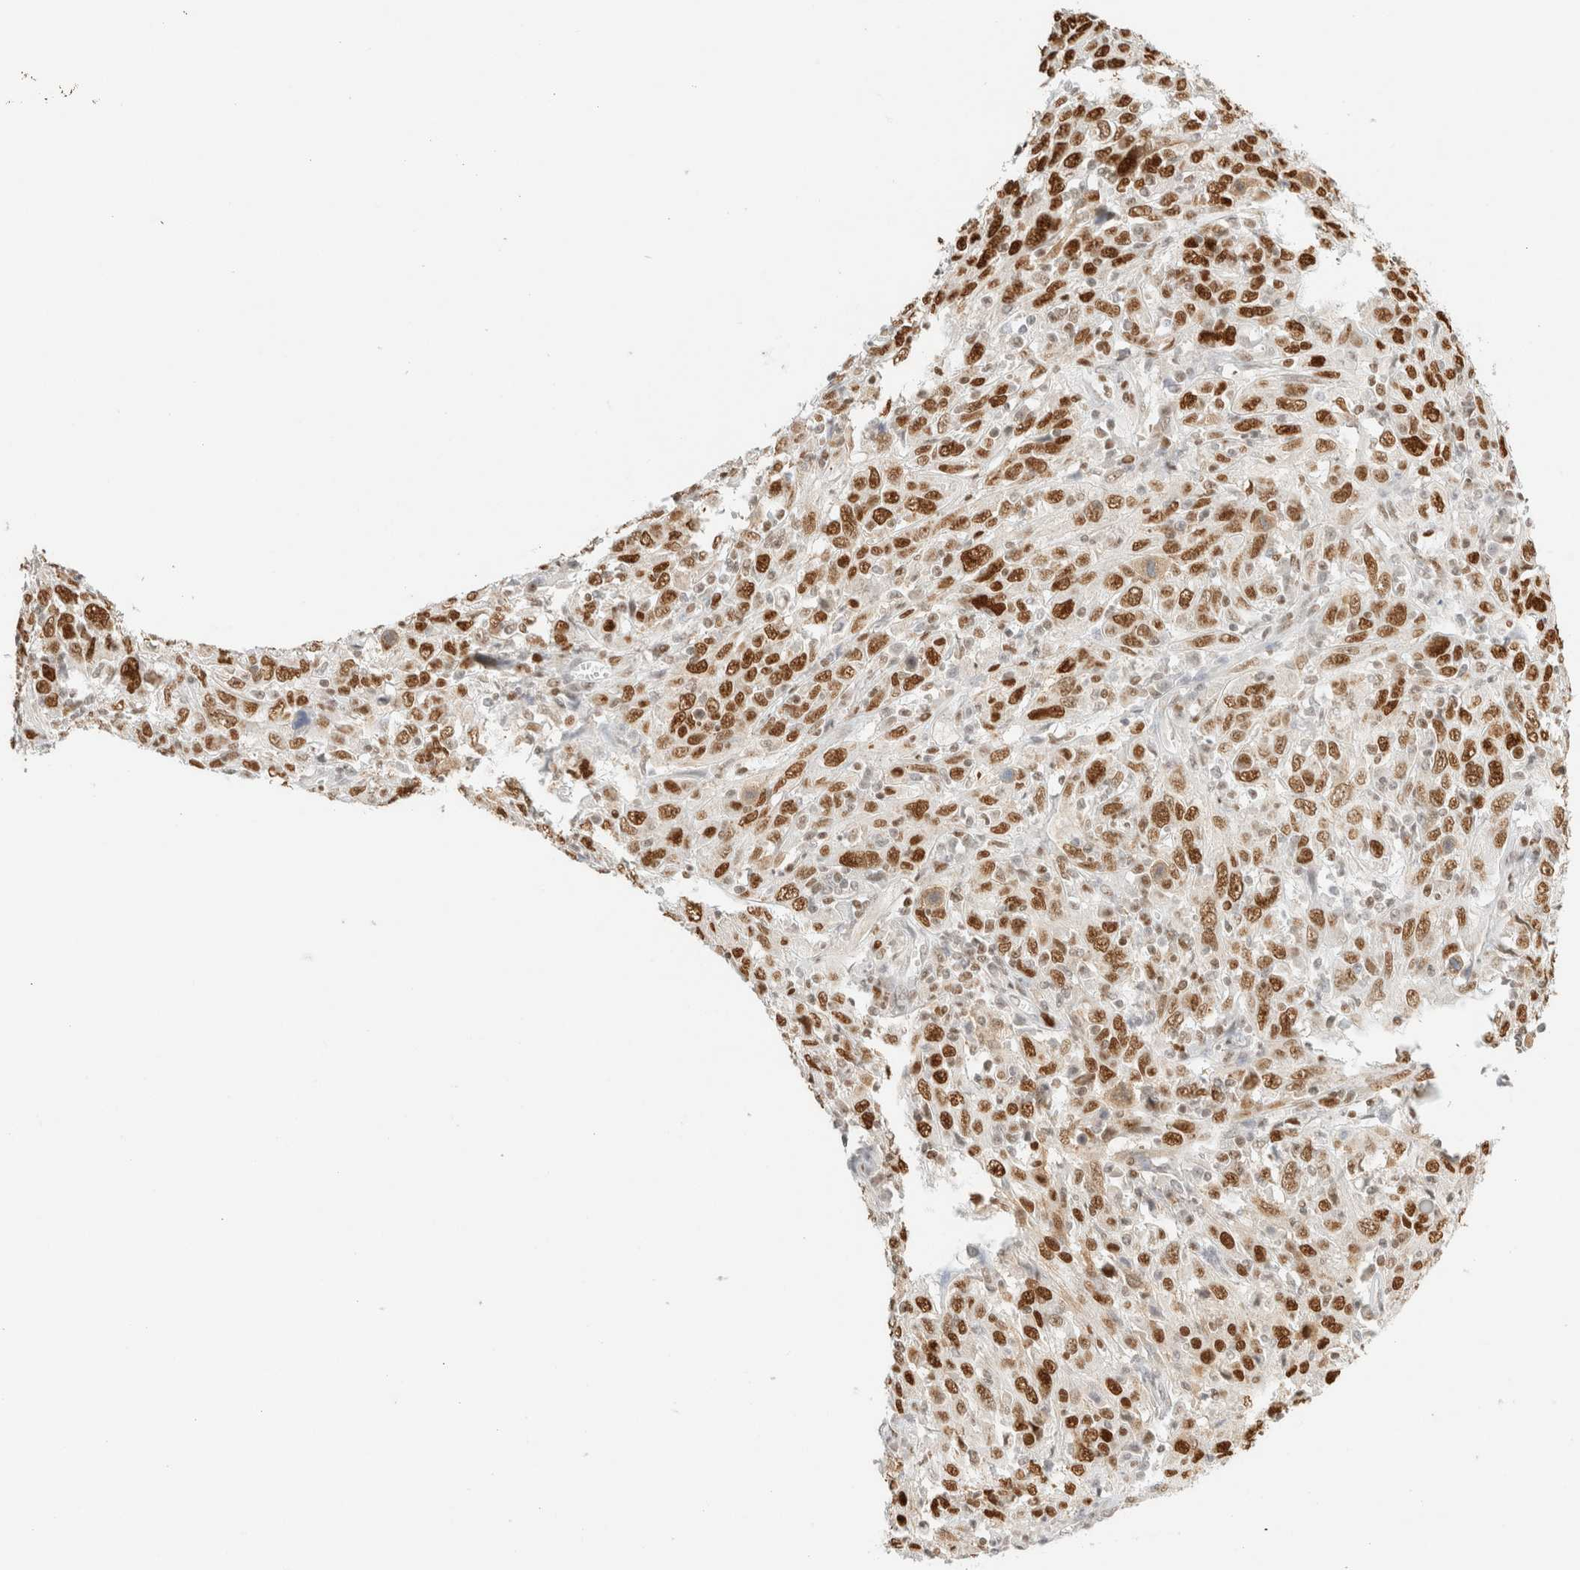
{"staining": {"intensity": "strong", "quantity": ">75%", "location": "nuclear"}, "tissue": "cervical cancer", "cell_type": "Tumor cells", "image_type": "cancer", "snomed": [{"axis": "morphology", "description": "Squamous cell carcinoma, NOS"}, {"axis": "topography", "description": "Cervix"}], "caption": "Strong nuclear staining is present in about >75% of tumor cells in cervical cancer.", "gene": "DDB2", "patient": {"sex": "female", "age": 46}}